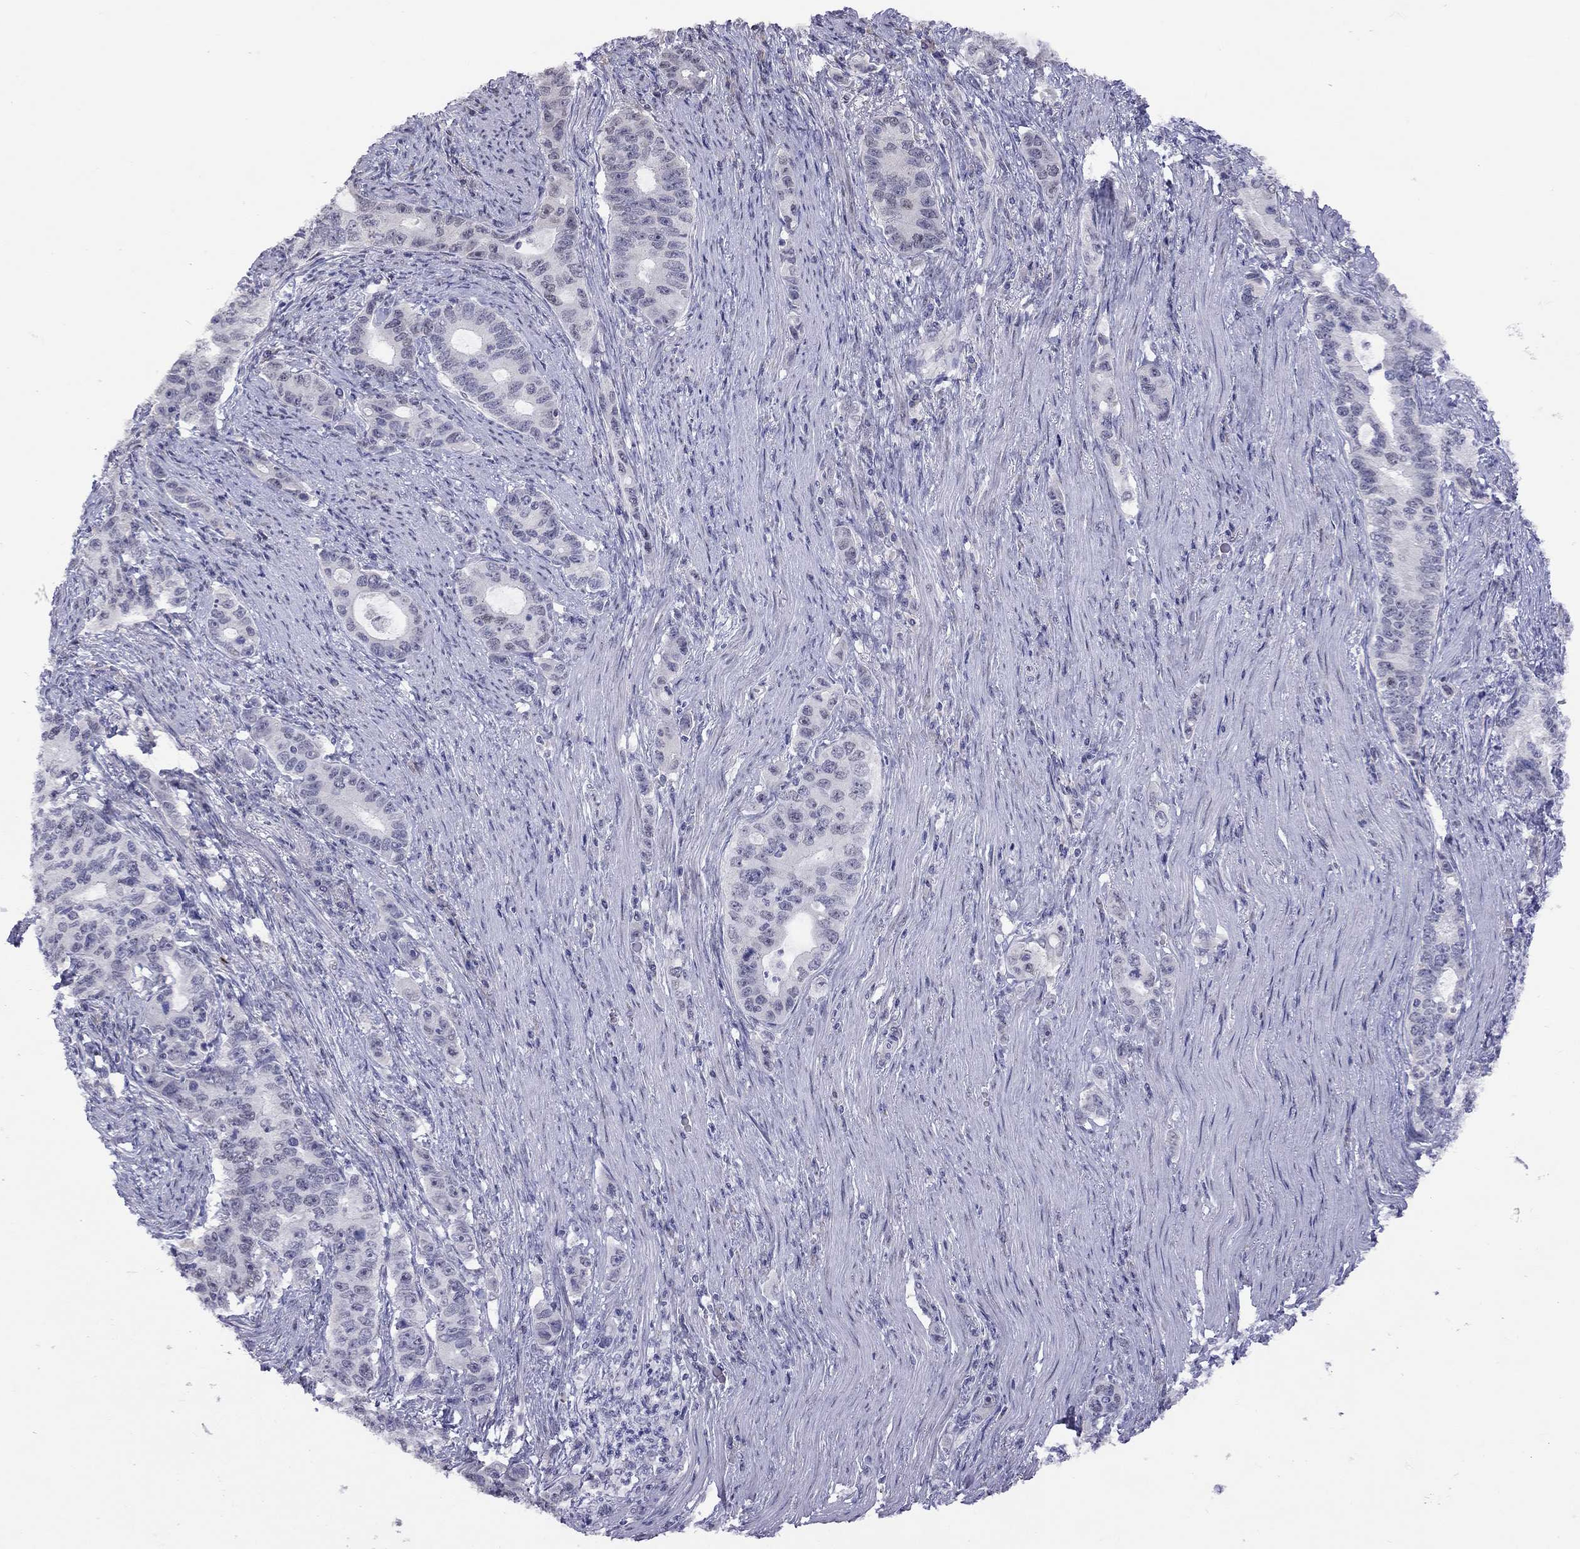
{"staining": {"intensity": "negative", "quantity": "none", "location": "none"}, "tissue": "stomach cancer", "cell_type": "Tumor cells", "image_type": "cancer", "snomed": [{"axis": "morphology", "description": "Adenocarcinoma, NOS"}, {"axis": "topography", "description": "Stomach, lower"}], "caption": "Immunohistochemistry micrograph of stomach cancer stained for a protein (brown), which reveals no staining in tumor cells. (IHC, brightfield microscopy, high magnification).", "gene": "HES5", "patient": {"sex": "female", "age": 72}}